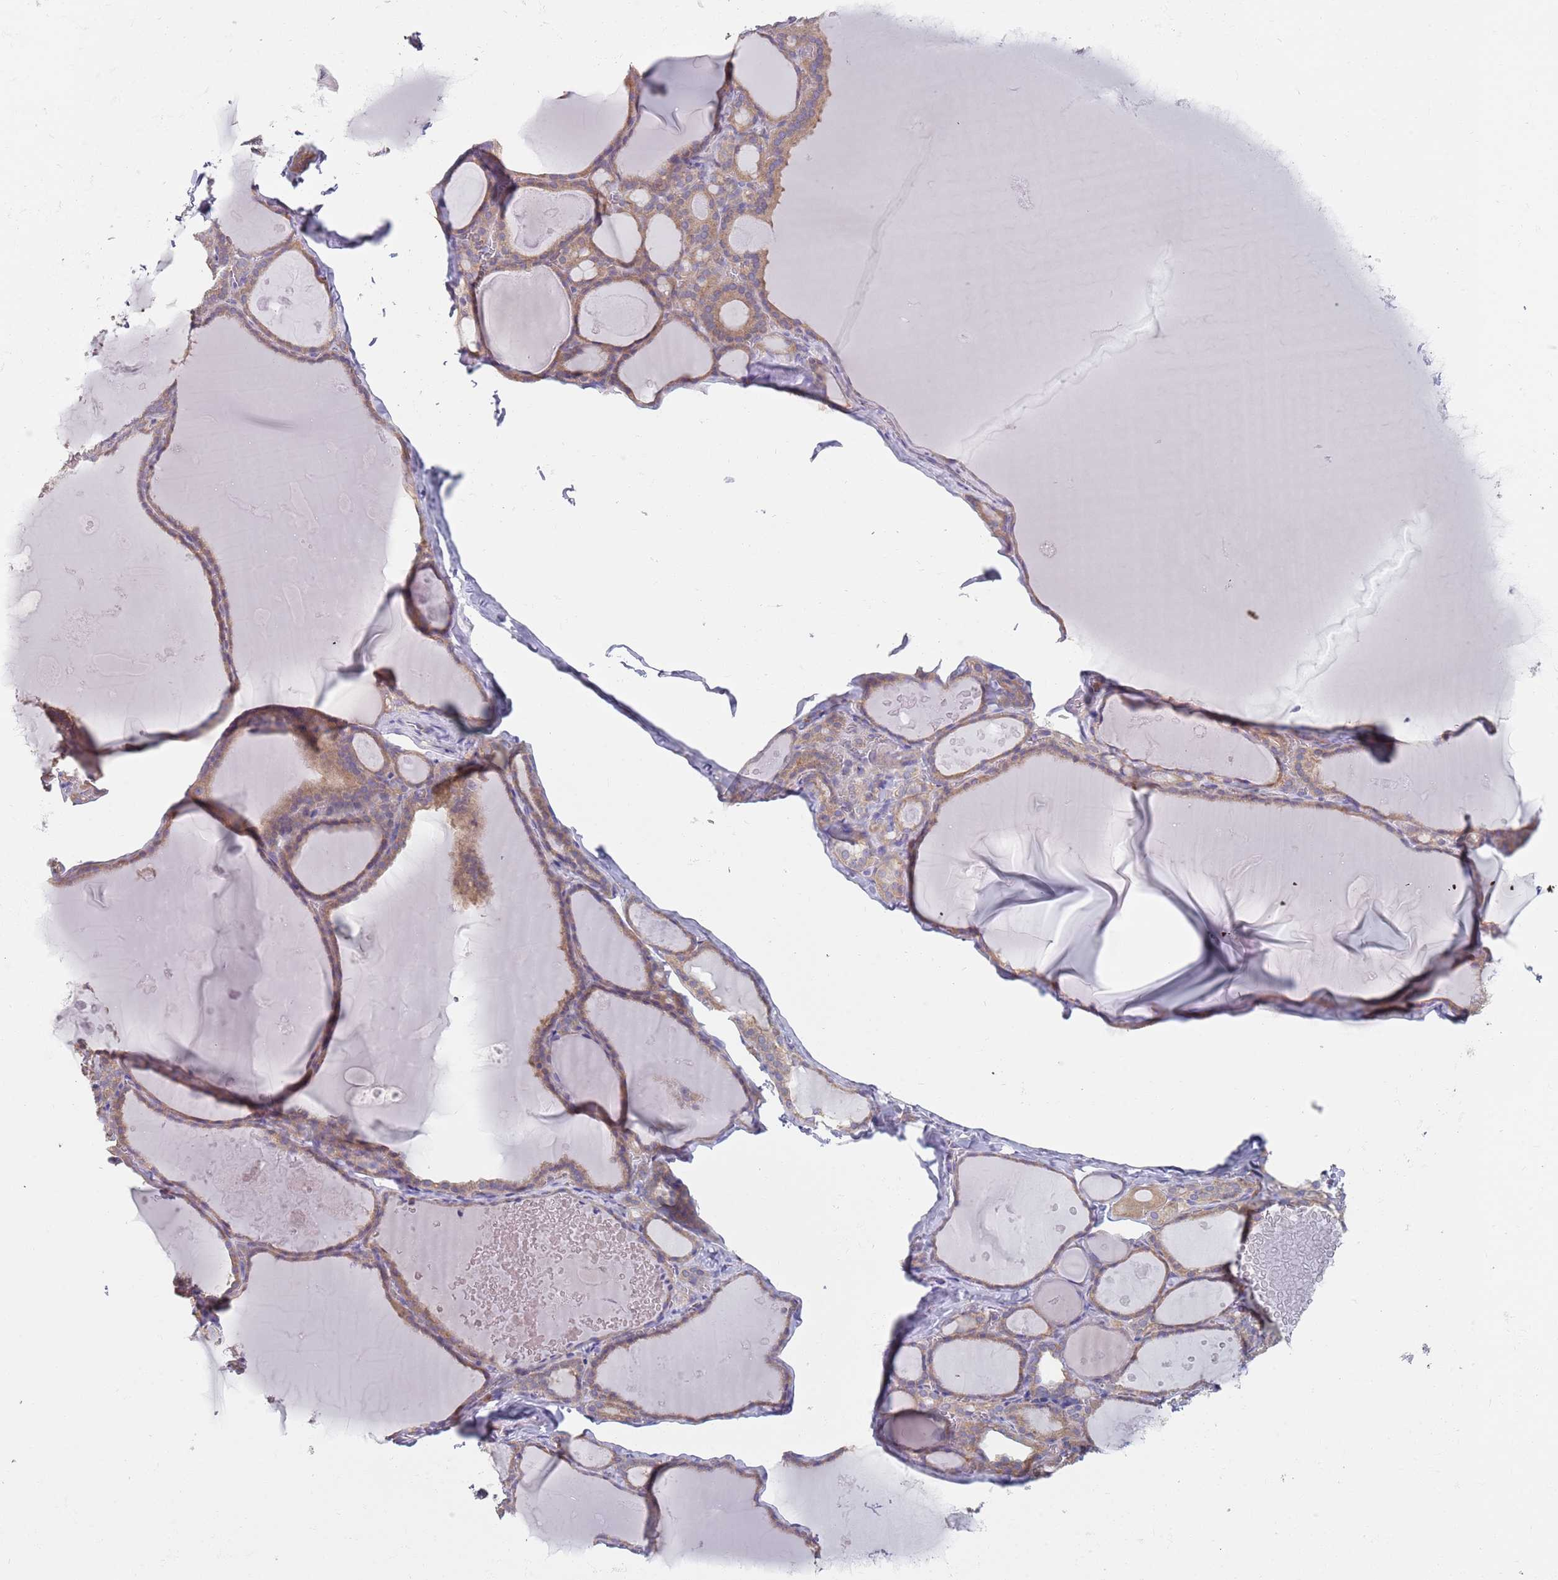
{"staining": {"intensity": "weak", "quantity": "25%-75%", "location": "cytoplasmic/membranous"}, "tissue": "thyroid gland", "cell_type": "Glandular cells", "image_type": "normal", "snomed": [{"axis": "morphology", "description": "Normal tissue, NOS"}, {"axis": "topography", "description": "Thyroid gland"}], "caption": "Glandular cells display weak cytoplasmic/membranous staining in about 25%-75% of cells in normal thyroid gland.", "gene": "RPL17", "patient": {"sex": "male", "age": 56}}